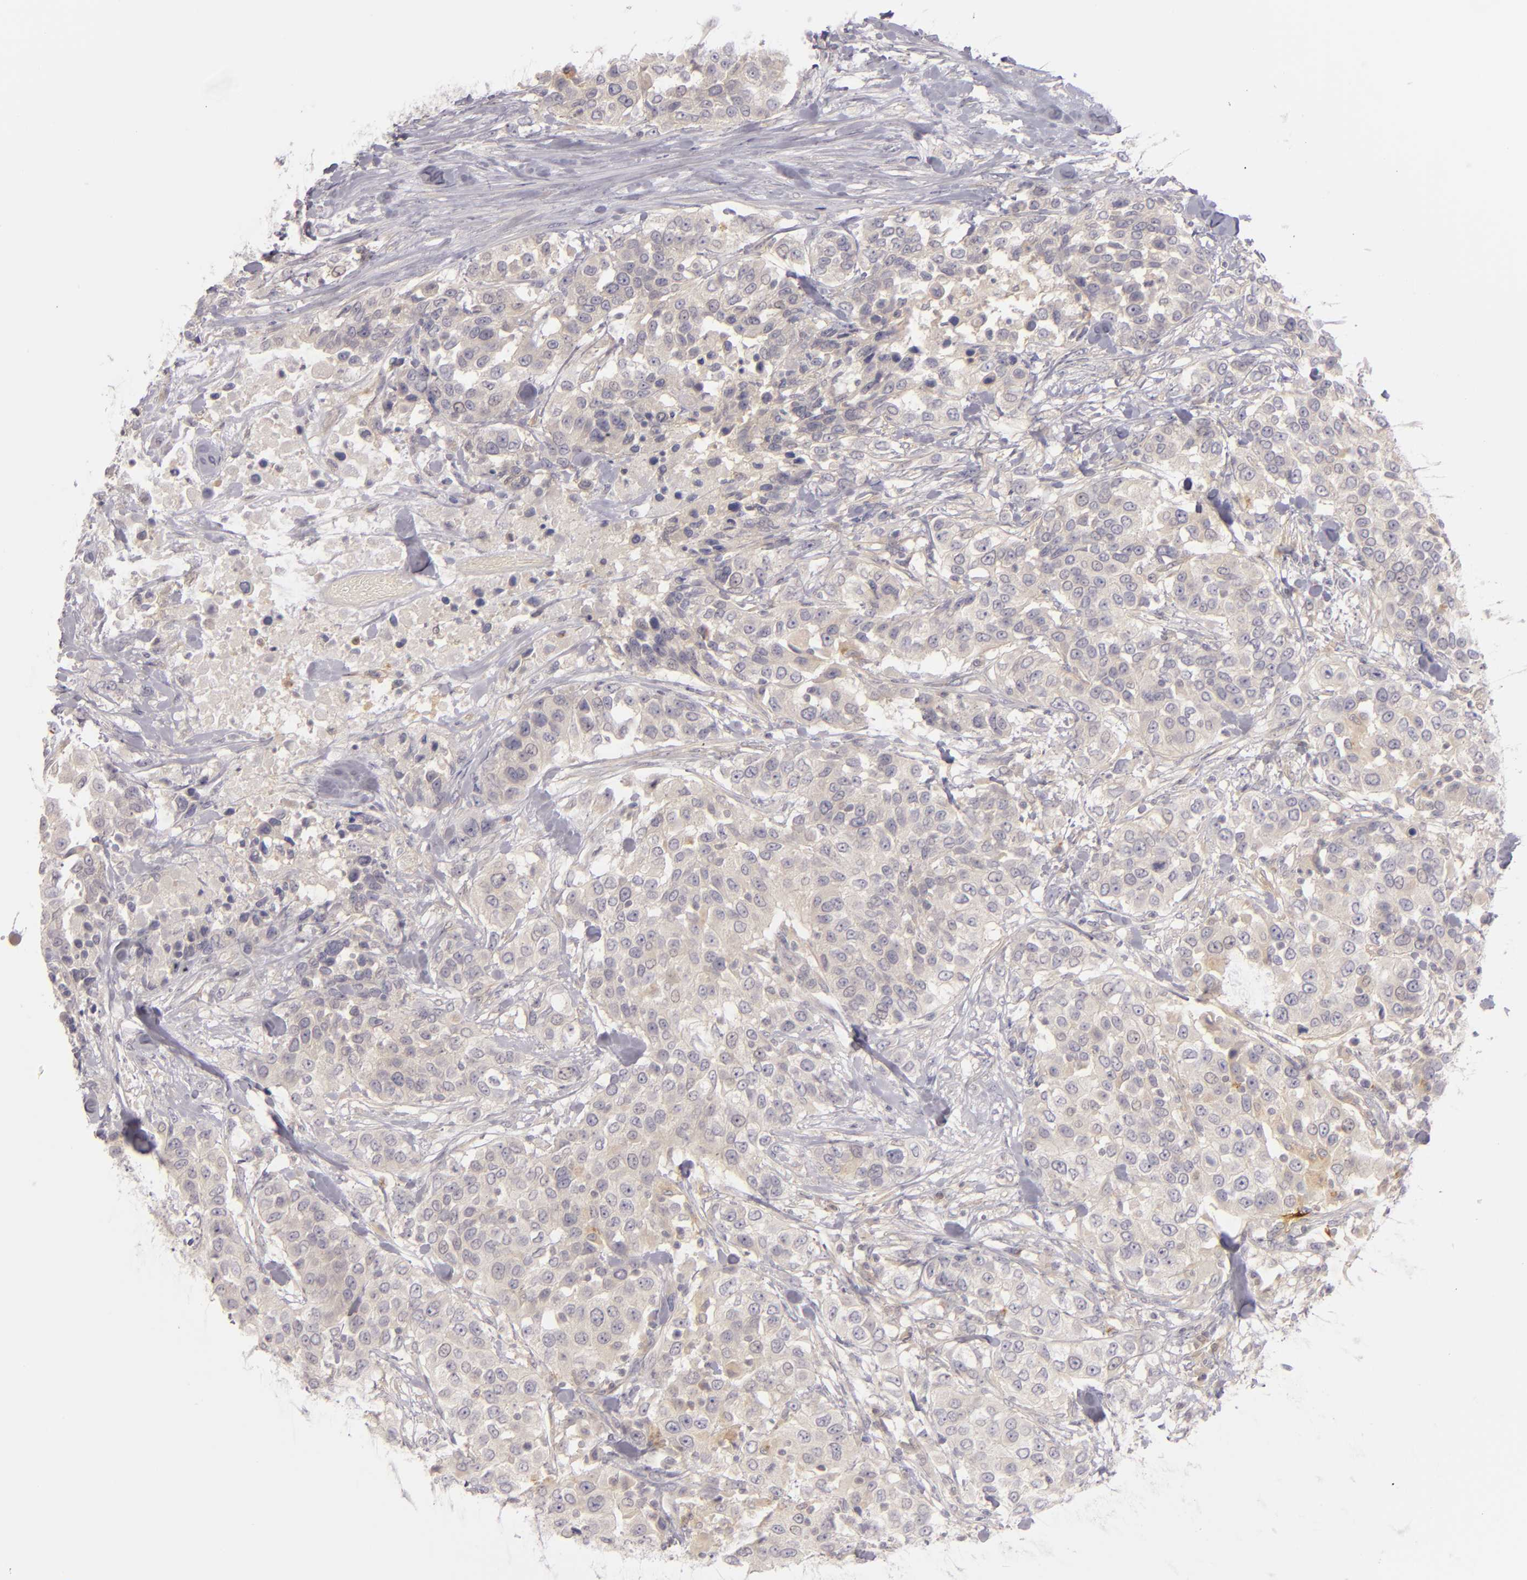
{"staining": {"intensity": "weak", "quantity": ">75%", "location": "cytoplasmic/membranous"}, "tissue": "urothelial cancer", "cell_type": "Tumor cells", "image_type": "cancer", "snomed": [{"axis": "morphology", "description": "Urothelial carcinoma, High grade"}, {"axis": "topography", "description": "Urinary bladder"}], "caption": "Urothelial carcinoma (high-grade) was stained to show a protein in brown. There is low levels of weak cytoplasmic/membranous expression in approximately >75% of tumor cells.", "gene": "CD83", "patient": {"sex": "female", "age": 80}}